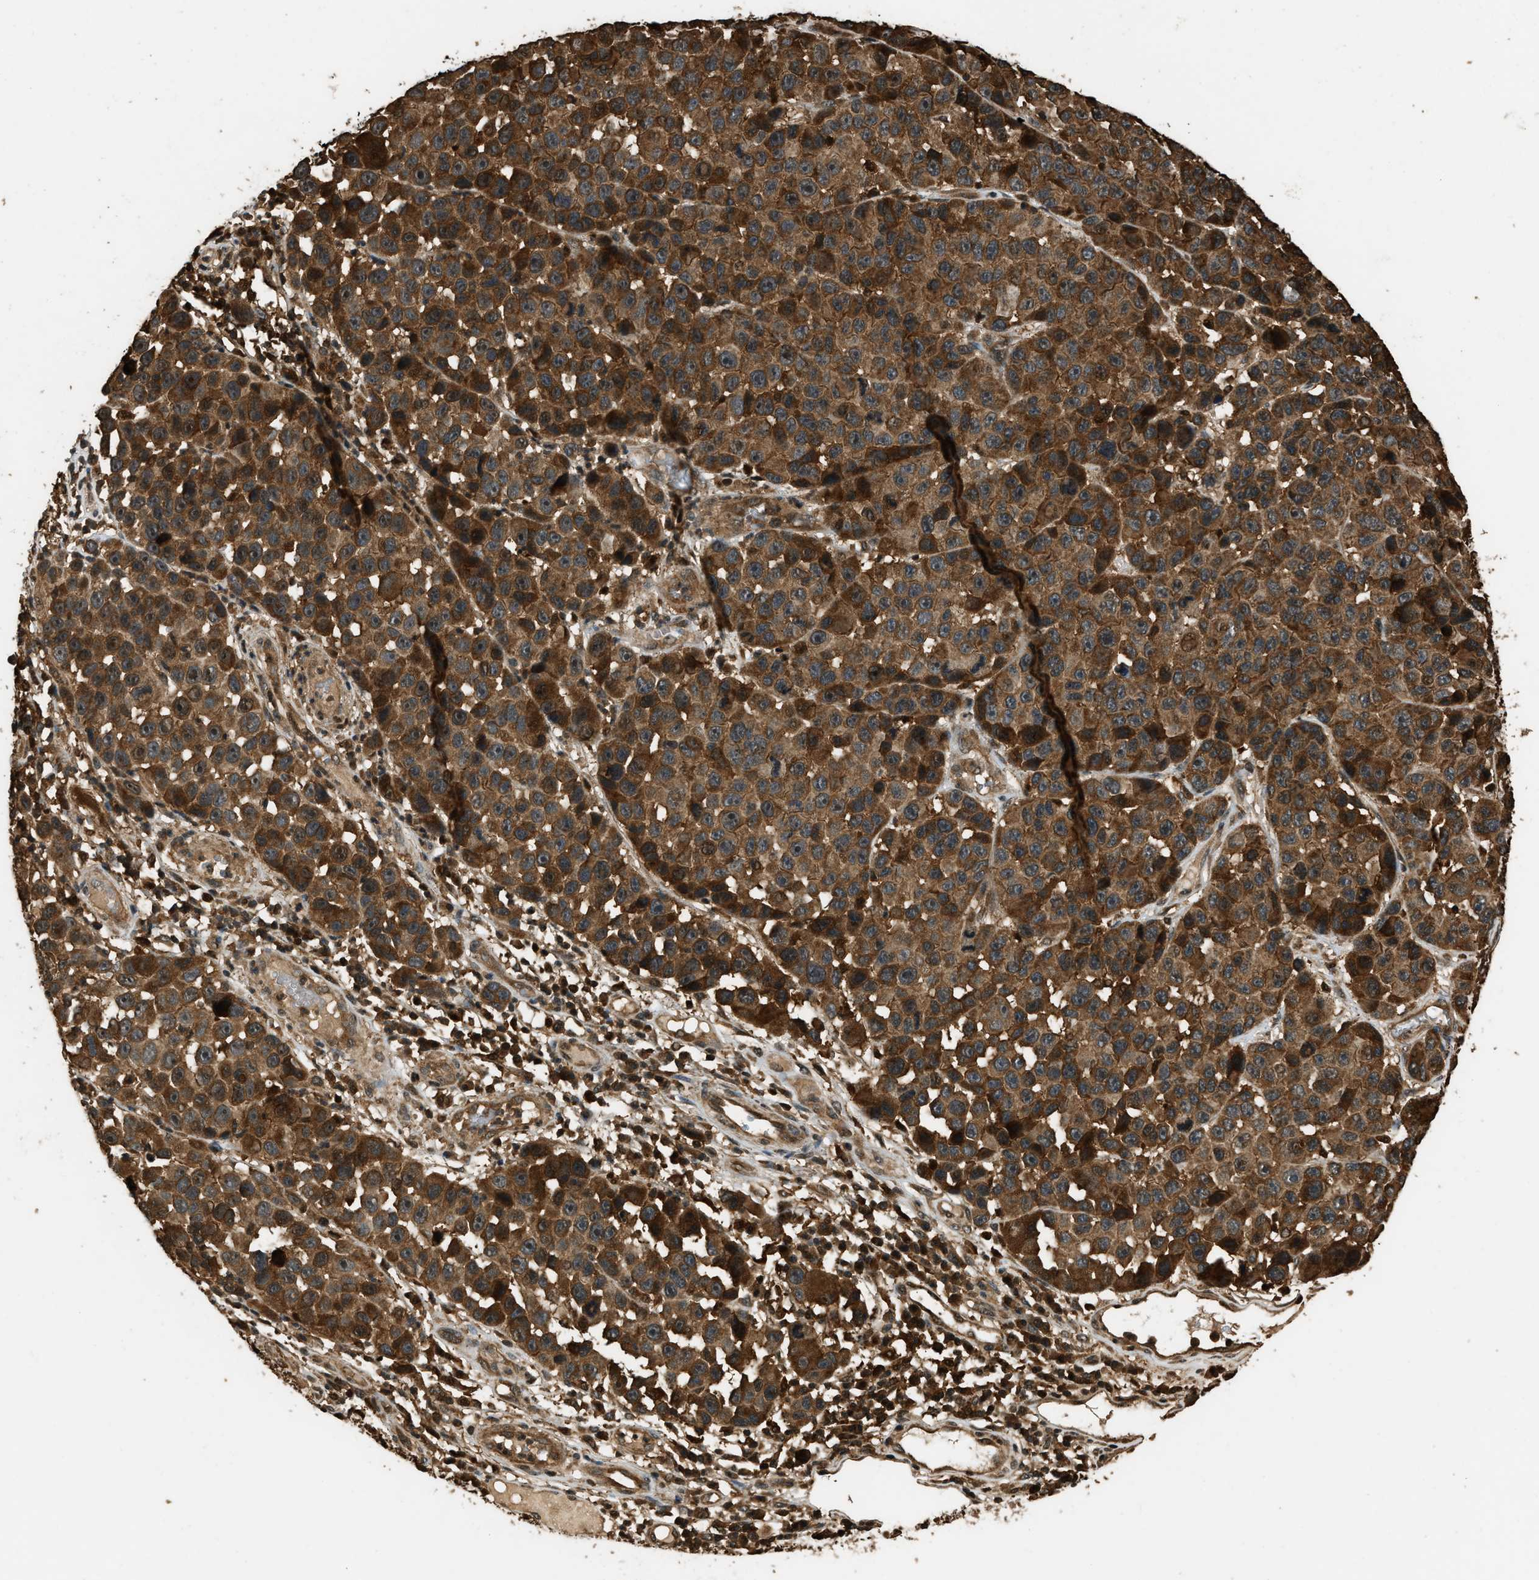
{"staining": {"intensity": "moderate", "quantity": ">75%", "location": "cytoplasmic/membranous"}, "tissue": "melanoma", "cell_type": "Tumor cells", "image_type": "cancer", "snomed": [{"axis": "morphology", "description": "Malignant melanoma, NOS"}, {"axis": "topography", "description": "Skin"}], "caption": "IHC image of neoplastic tissue: human malignant melanoma stained using IHC exhibits medium levels of moderate protein expression localized specifically in the cytoplasmic/membranous of tumor cells, appearing as a cytoplasmic/membranous brown color.", "gene": "RAP2A", "patient": {"sex": "male", "age": 53}}